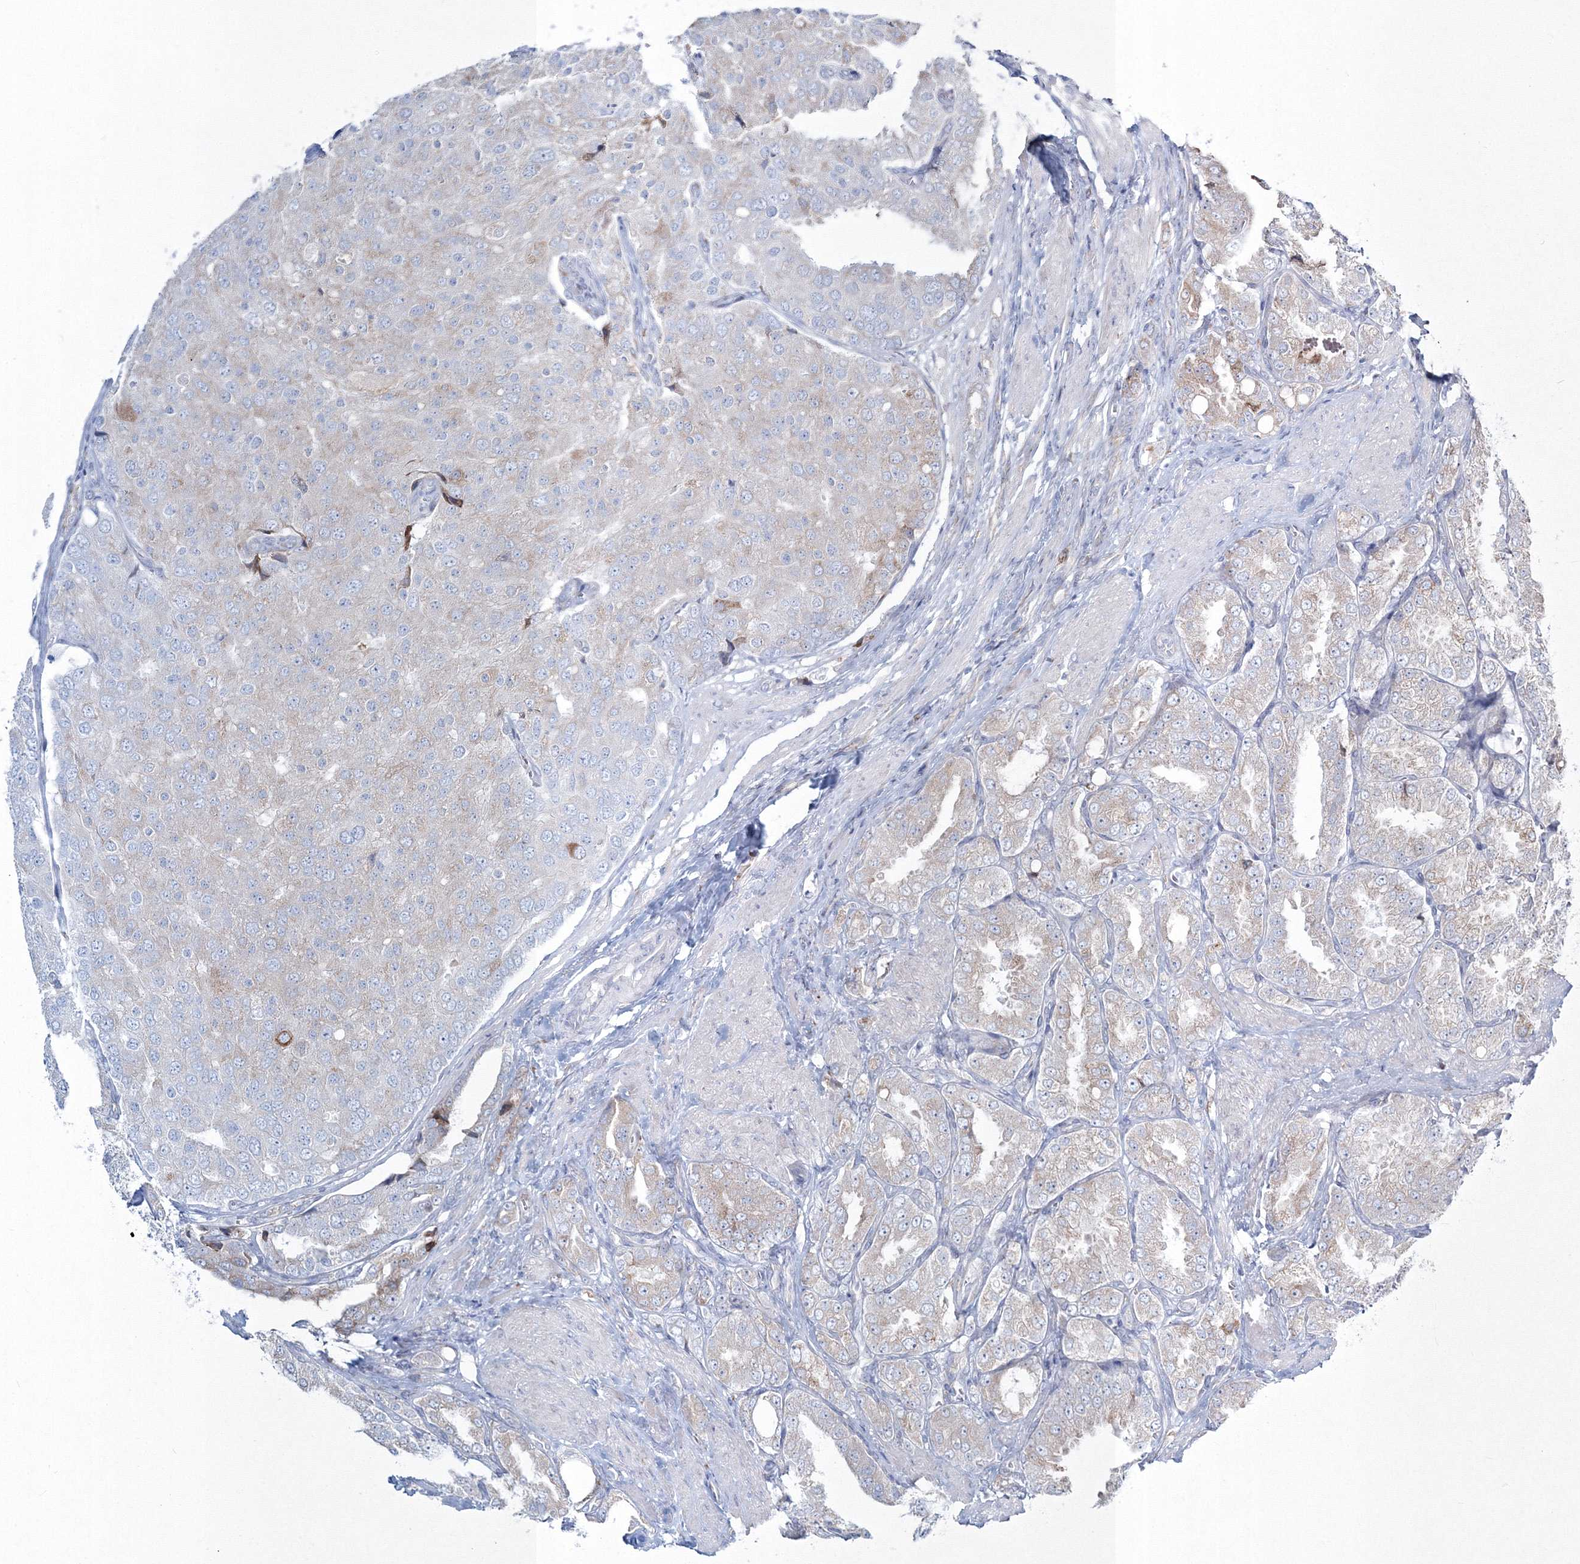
{"staining": {"intensity": "weak", "quantity": "<25%", "location": "cytoplasmic/membranous"}, "tissue": "prostate cancer", "cell_type": "Tumor cells", "image_type": "cancer", "snomed": [{"axis": "morphology", "description": "Adenocarcinoma, High grade"}, {"axis": "topography", "description": "Prostate"}], "caption": "Immunohistochemistry photomicrograph of human adenocarcinoma (high-grade) (prostate) stained for a protein (brown), which demonstrates no positivity in tumor cells. The staining is performed using DAB brown chromogen with nuclei counter-stained in using hematoxylin.", "gene": "RCN1", "patient": {"sex": "male", "age": 50}}